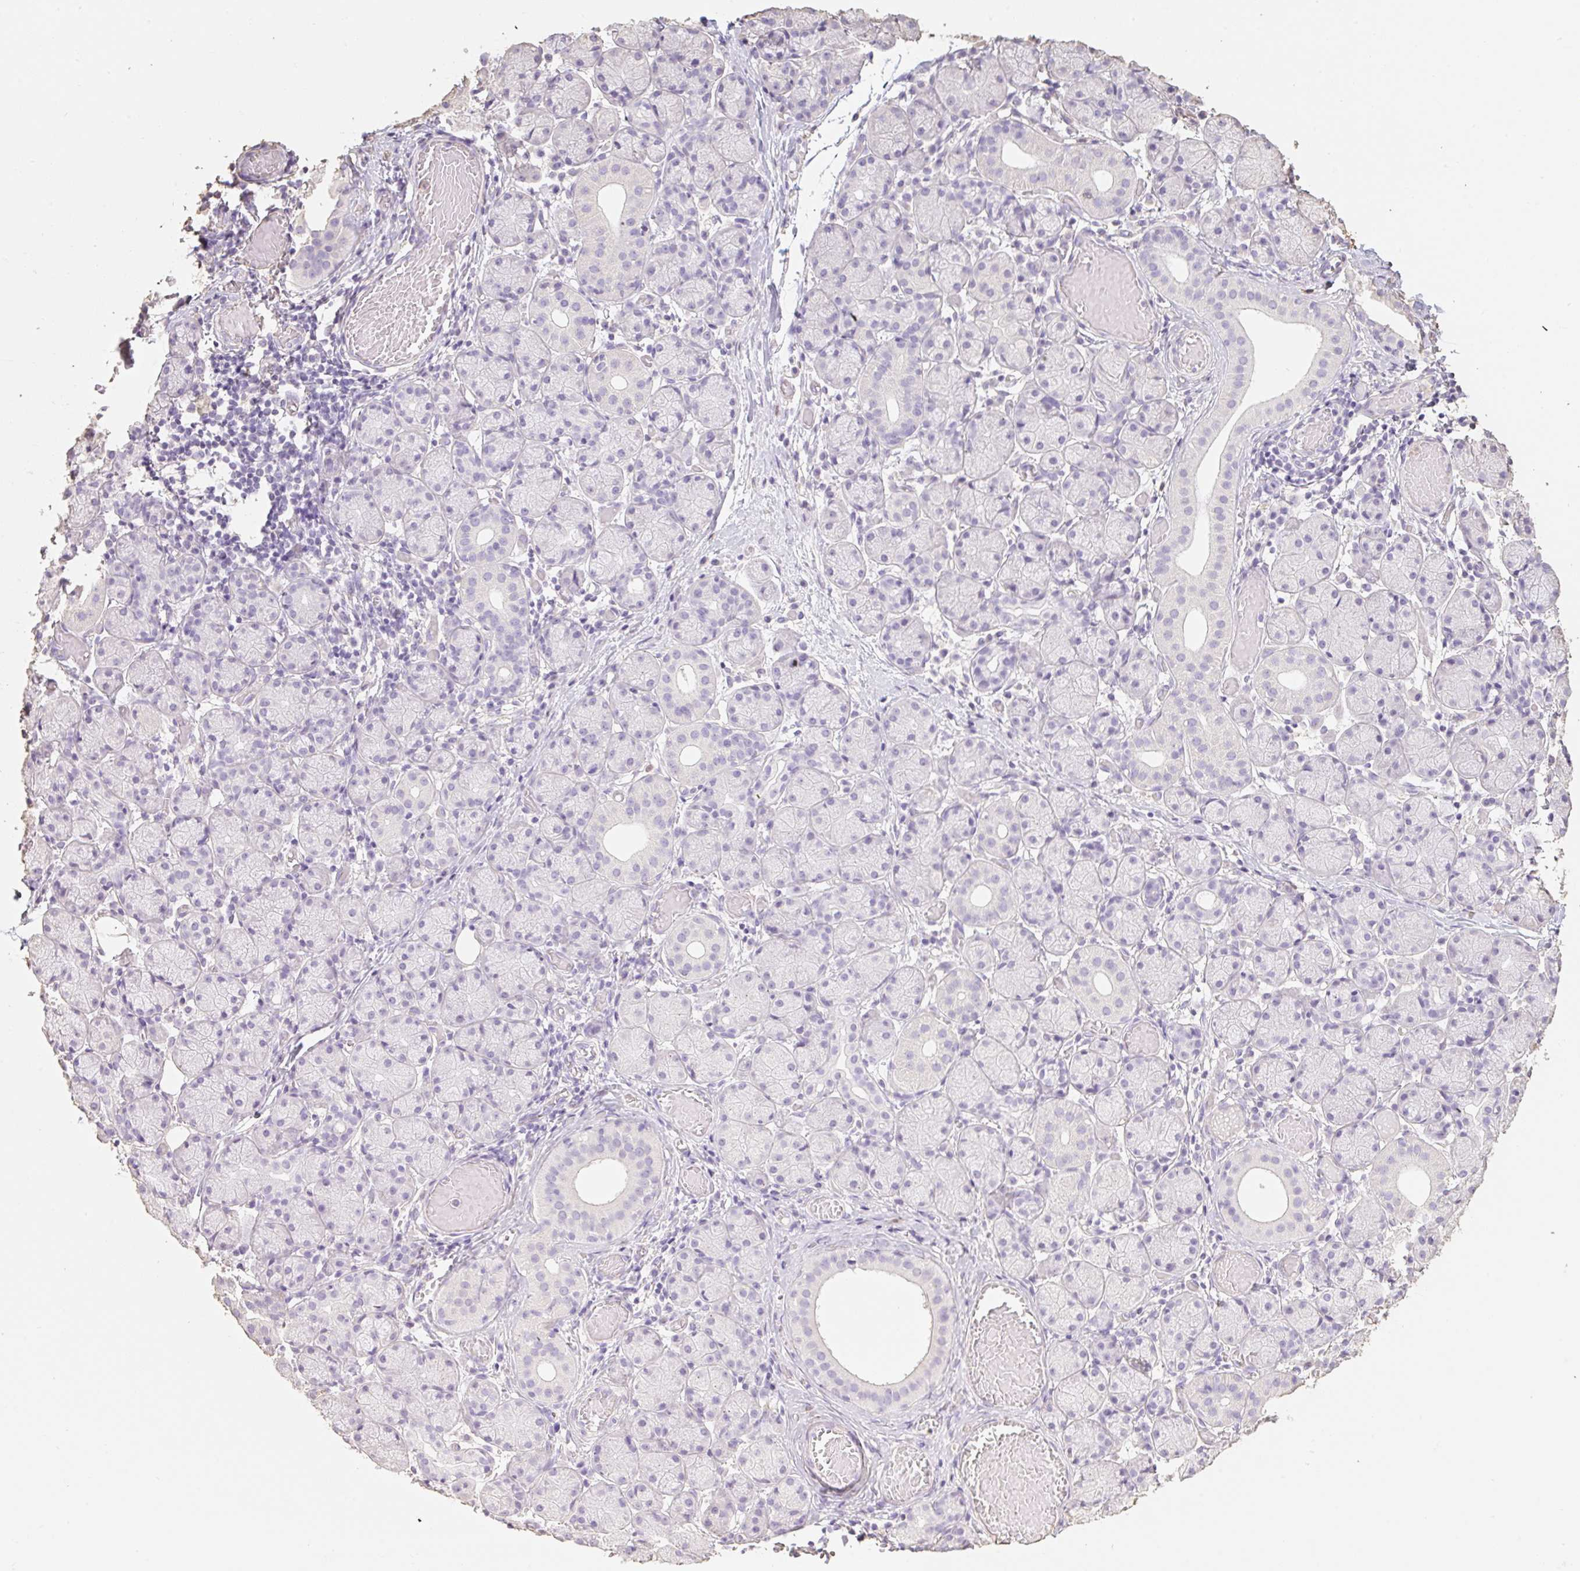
{"staining": {"intensity": "negative", "quantity": "none", "location": "none"}, "tissue": "salivary gland", "cell_type": "Glandular cells", "image_type": "normal", "snomed": [{"axis": "morphology", "description": "Normal tissue, NOS"}, {"axis": "topography", "description": "Salivary gland"}], "caption": "DAB immunohistochemical staining of benign salivary gland displays no significant positivity in glandular cells.", "gene": "MBOAT7", "patient": {"sex": "female", "age": 24}}